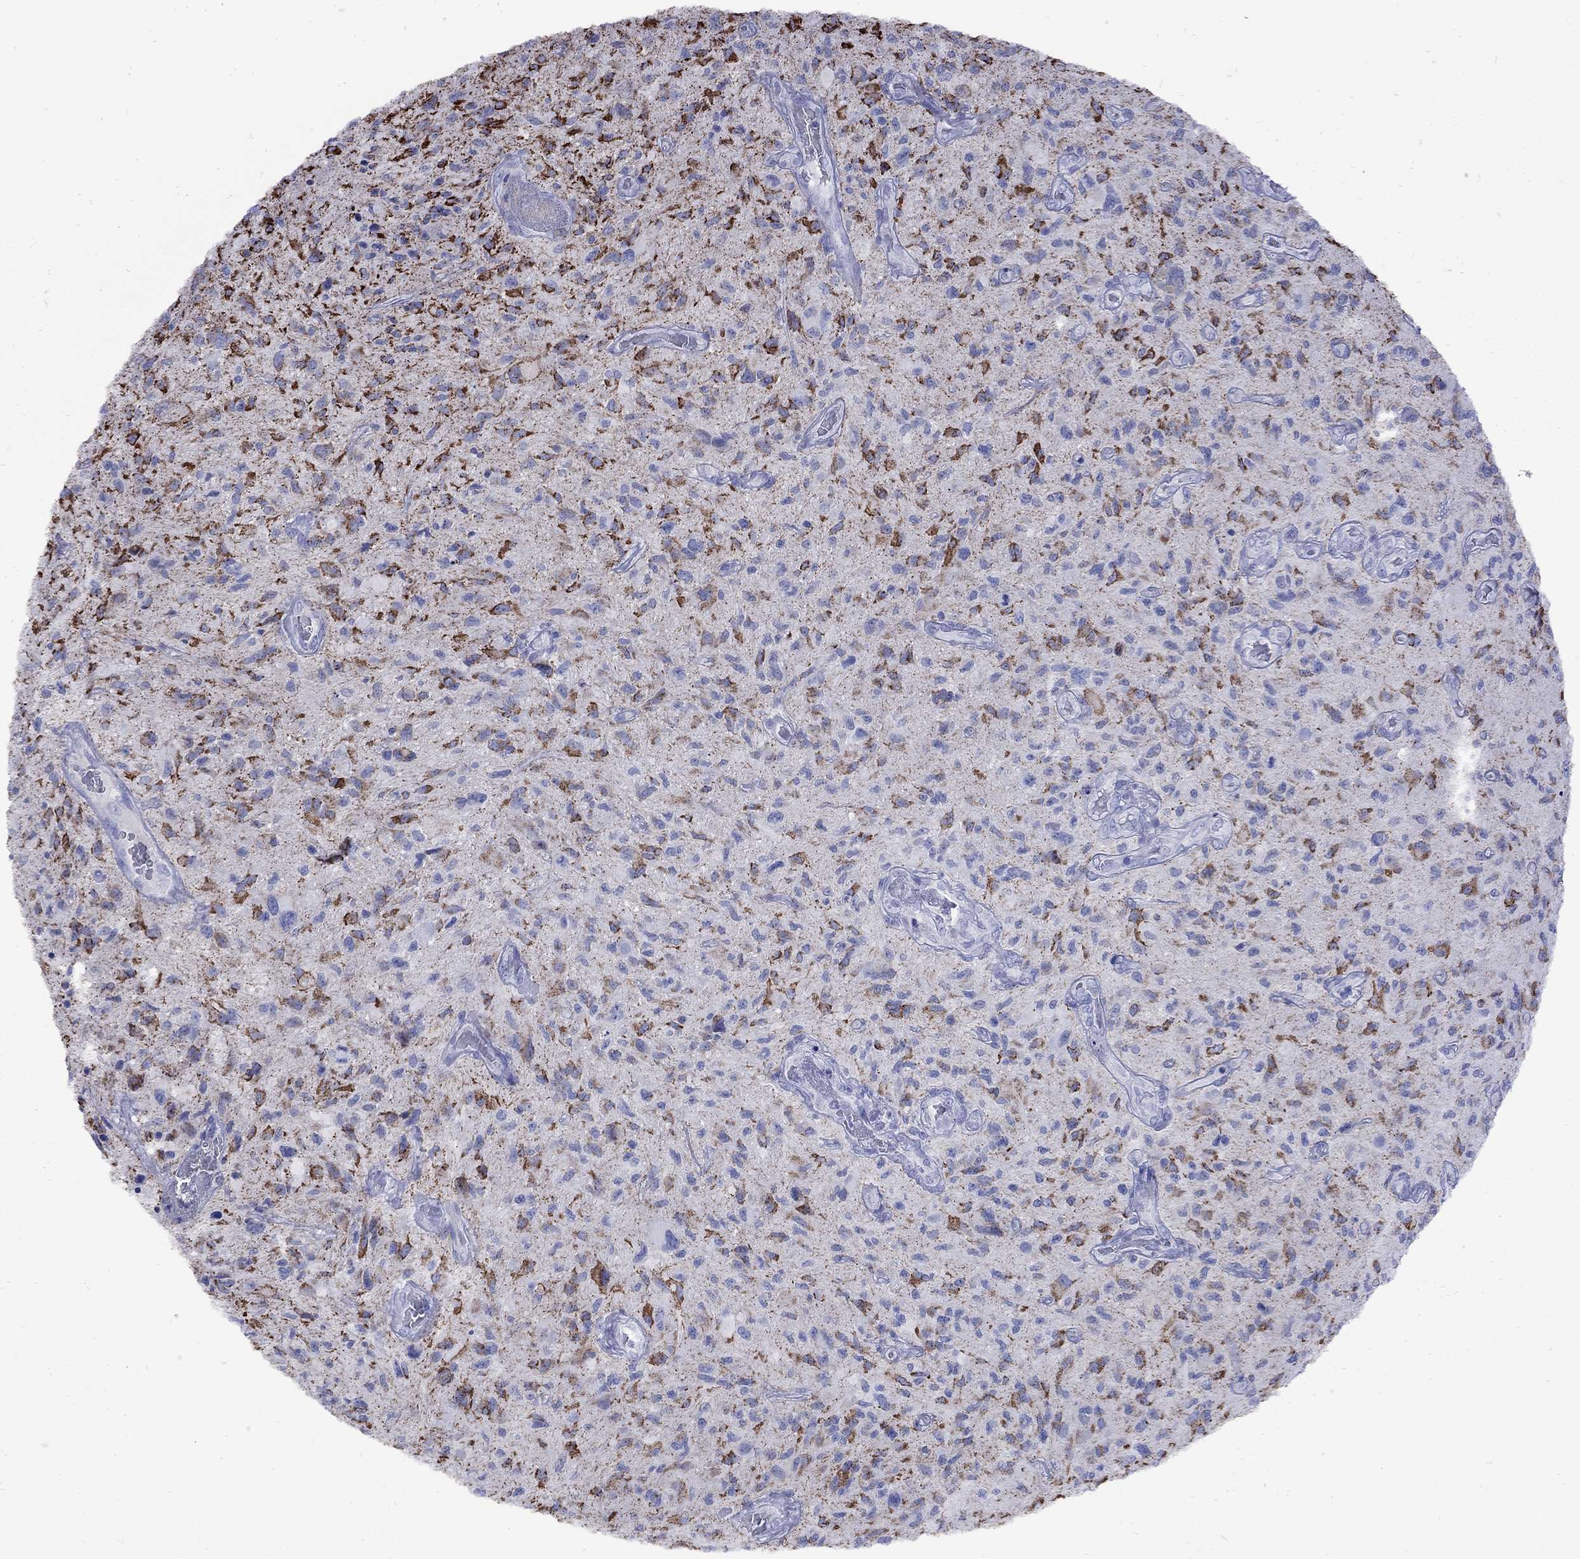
{"staining": {"intensity": "strong", "quantity": "<25%", "location": "cytoplasmic/membranous"}, "tissue": "glioma", "cell_type": "Tumor cells", "image_type": "cancer", "snomed": [{"axis": "morphology", "description": "Glioma, malignant, NOS"}, {"axis": "morphology", "description": "Glioma, malignant, High grade"}, {"axis": "topography", "description": "Brain"}], "caption": "Glioma stained for a protein reveals strong cytoplasmic/membranous positivity in tumor cells.", "gene": "SESTD1", "patient": {"sex": "female", "age": 71}}